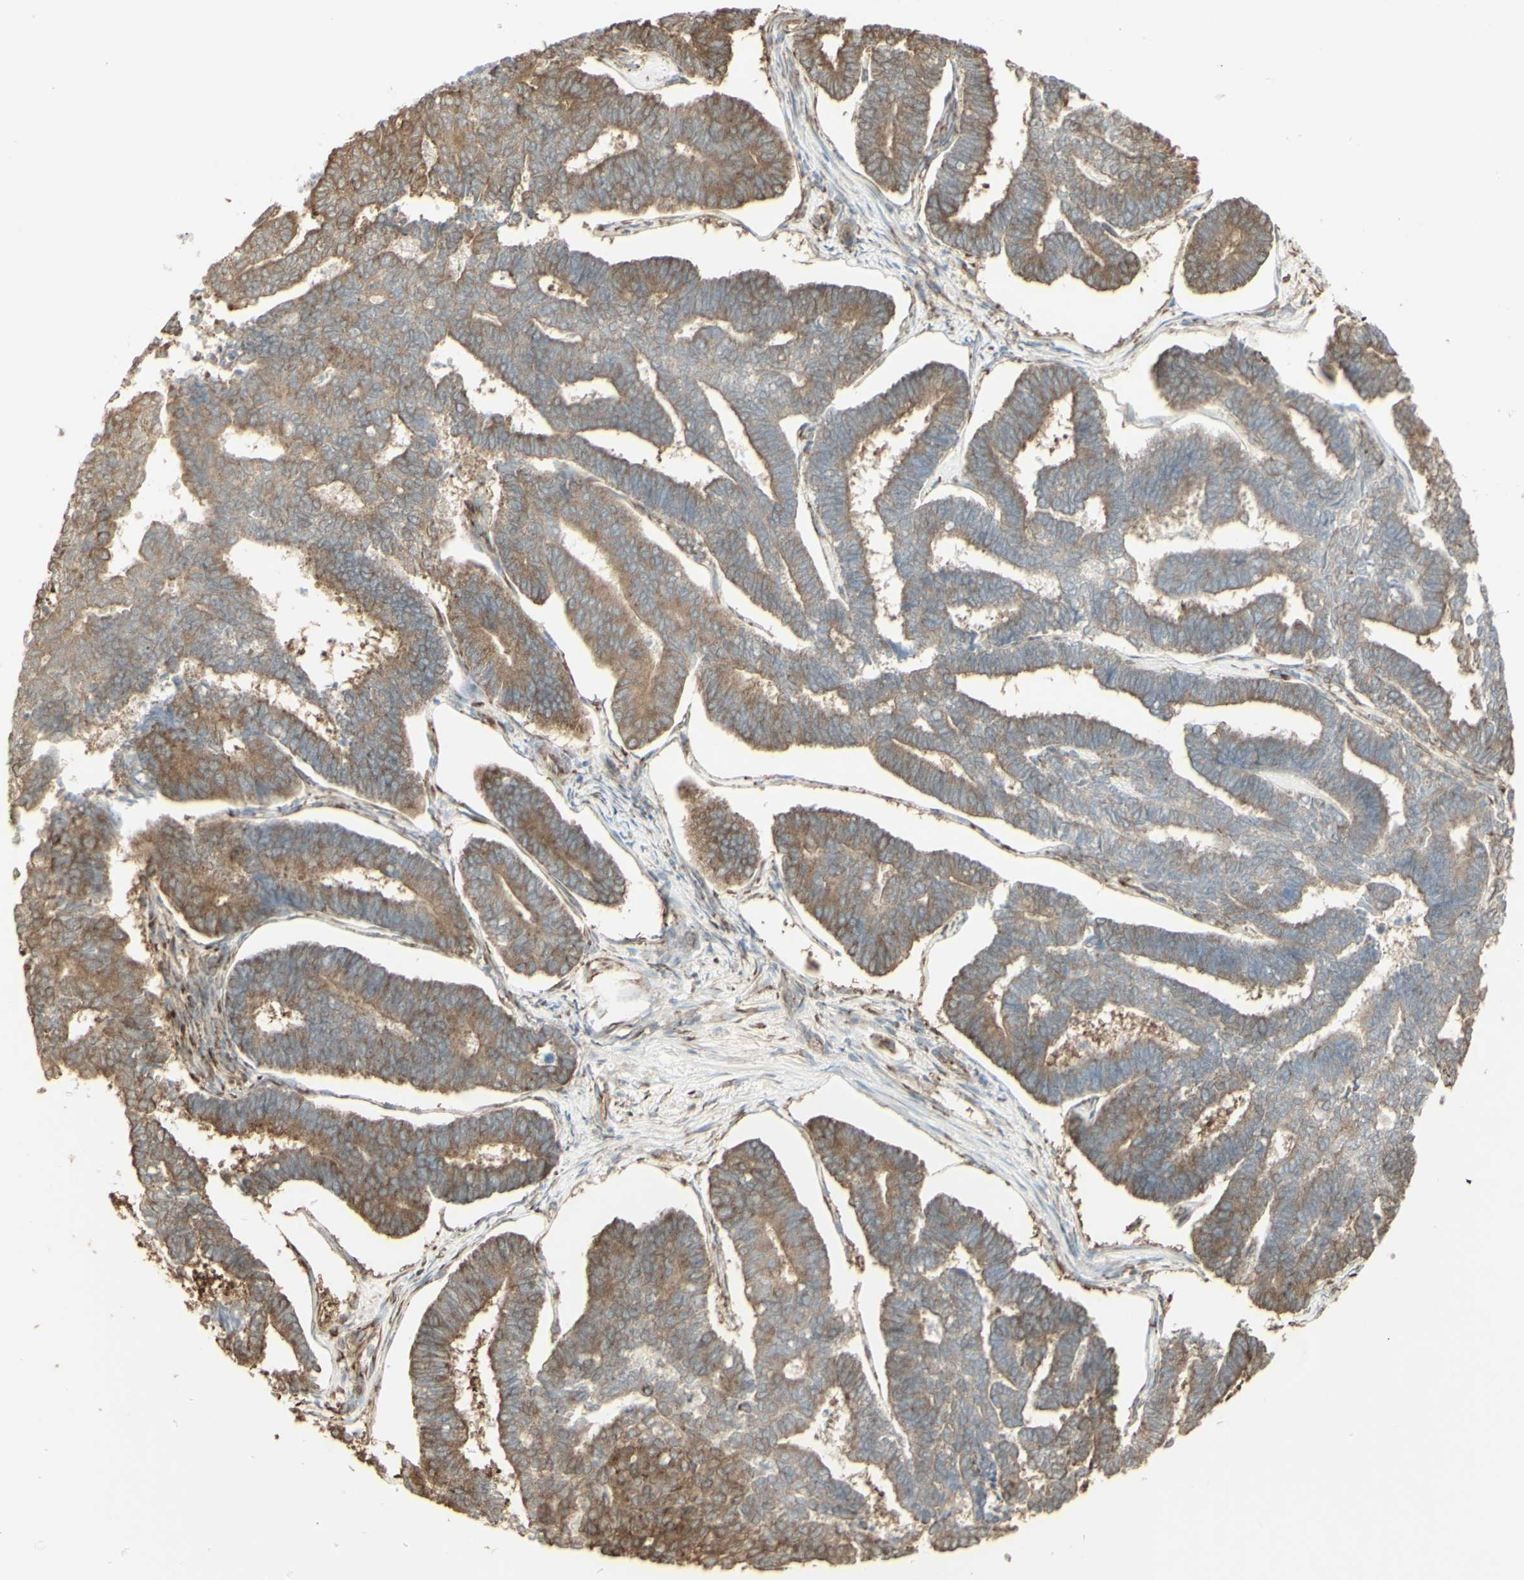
{"staining": {"intensity": "weak", "quantity": ">75%", "location": "cytoplasmic/membranous"}, "tissue": "endometrial cancer", "cell_type": "Tumor cells", "image_type": "cancer", "snomed": [{"axis": "morphology", "description": "Adenocarcinoma, NOS"}, {"axis": "topography", "description": "Endometrium"}], "caption": "This is a histology image of immunohistochemistry (IHC) staining of endometrial cancer, which shows weak expression in the cytoplasmic/membranous of tumor cells.", "gene": "EEF1B2", "patient": {"sex": "female", "age": 70}}